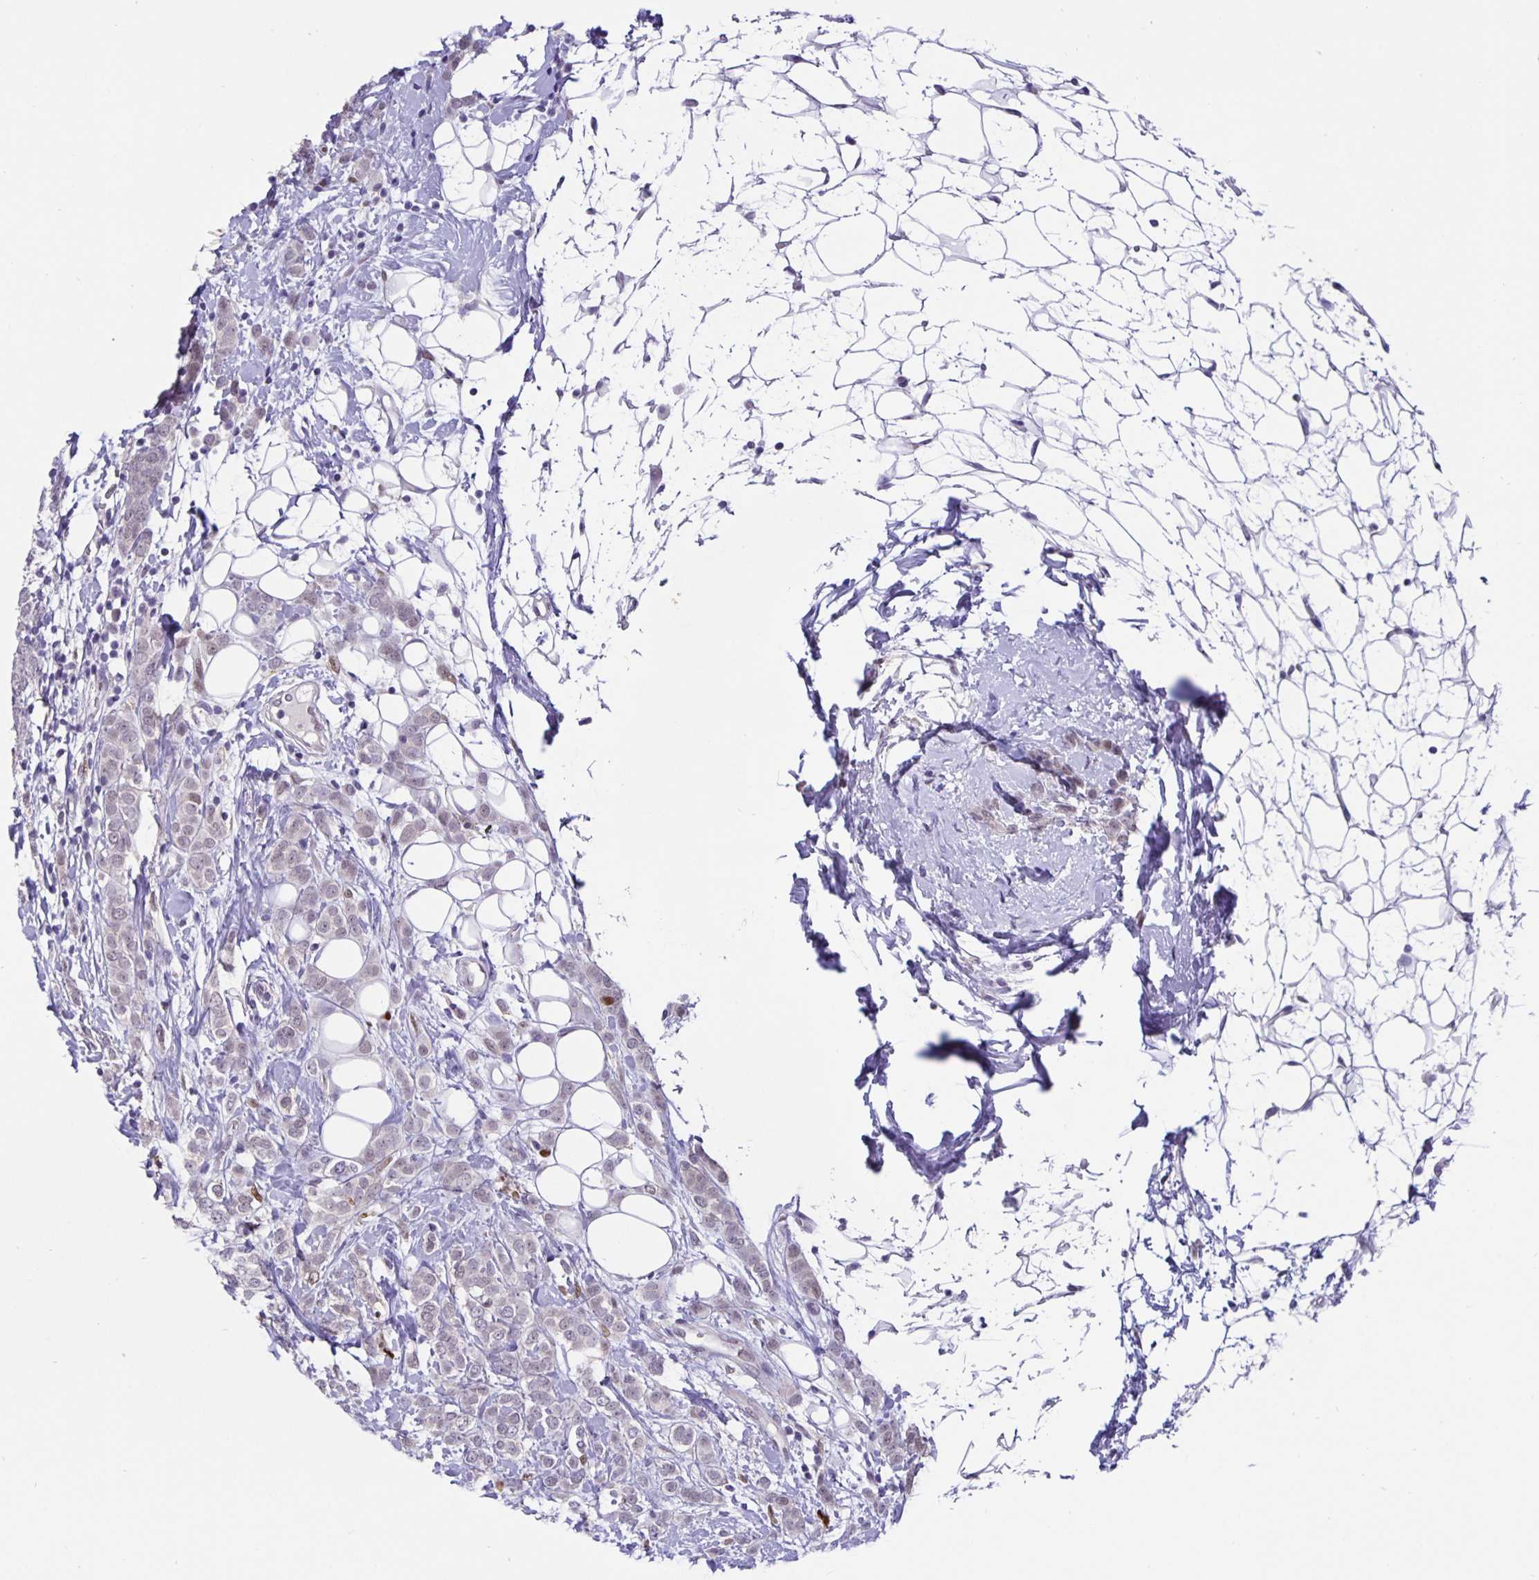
{"staining": {"intensity": "negative", "quantity": "none", "location": "none"}, "tissue": "breast cancer", "cell_type": "Tumor cells", "image_type": "cancer", "snomed": [{"axis": "morphology", "description": "Lobular carcinoma"}, {"axis": "topography", "description": "Breast"}], "caption": "Breast cancer (lobular carcinoma) was stained to show a protein in brown. There is no significant positivity in tumor cells.", "gene": "FOSL2", "patient": {"sex": "female", "age": 49}}